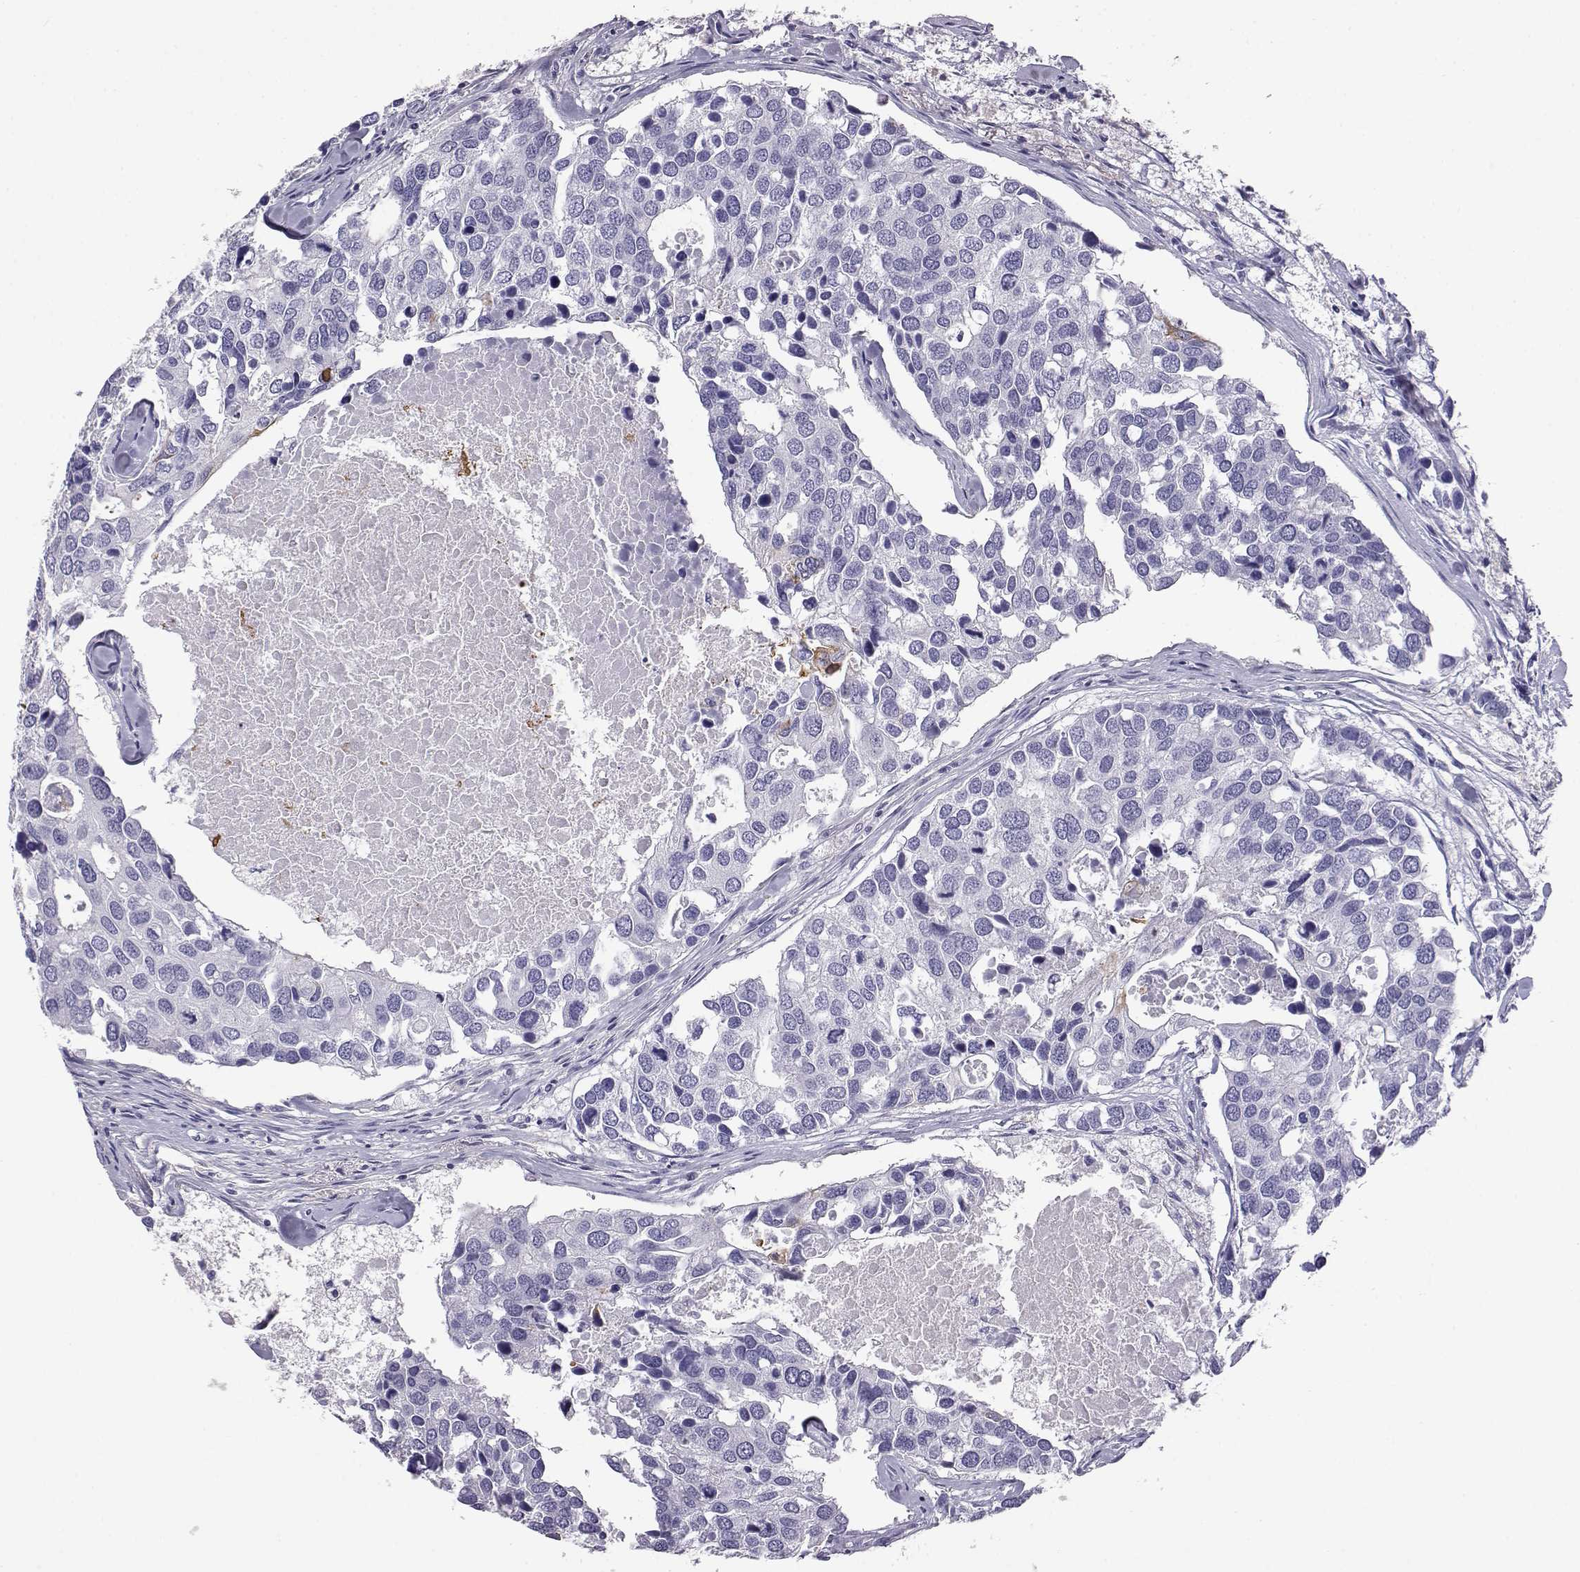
{"staining": {"intensity": "negative", "quantity": "none", "location": "none"}, "tissue": "breast cancer", "cell_type": "Tumor cells", "image_type": "cancer", "snomed": [{"axis": "morphology", "description": "Duct carcinoma"}, {"axis": "topography", "description": "Breast"}], "caption": "DAB immunohistochemical staining of human invasive ductal carcinoma (breast) reveals no significant staining in tumor cells.", "gene": "AKR1B1", "patient": {"sex": "female", "age": 83}}